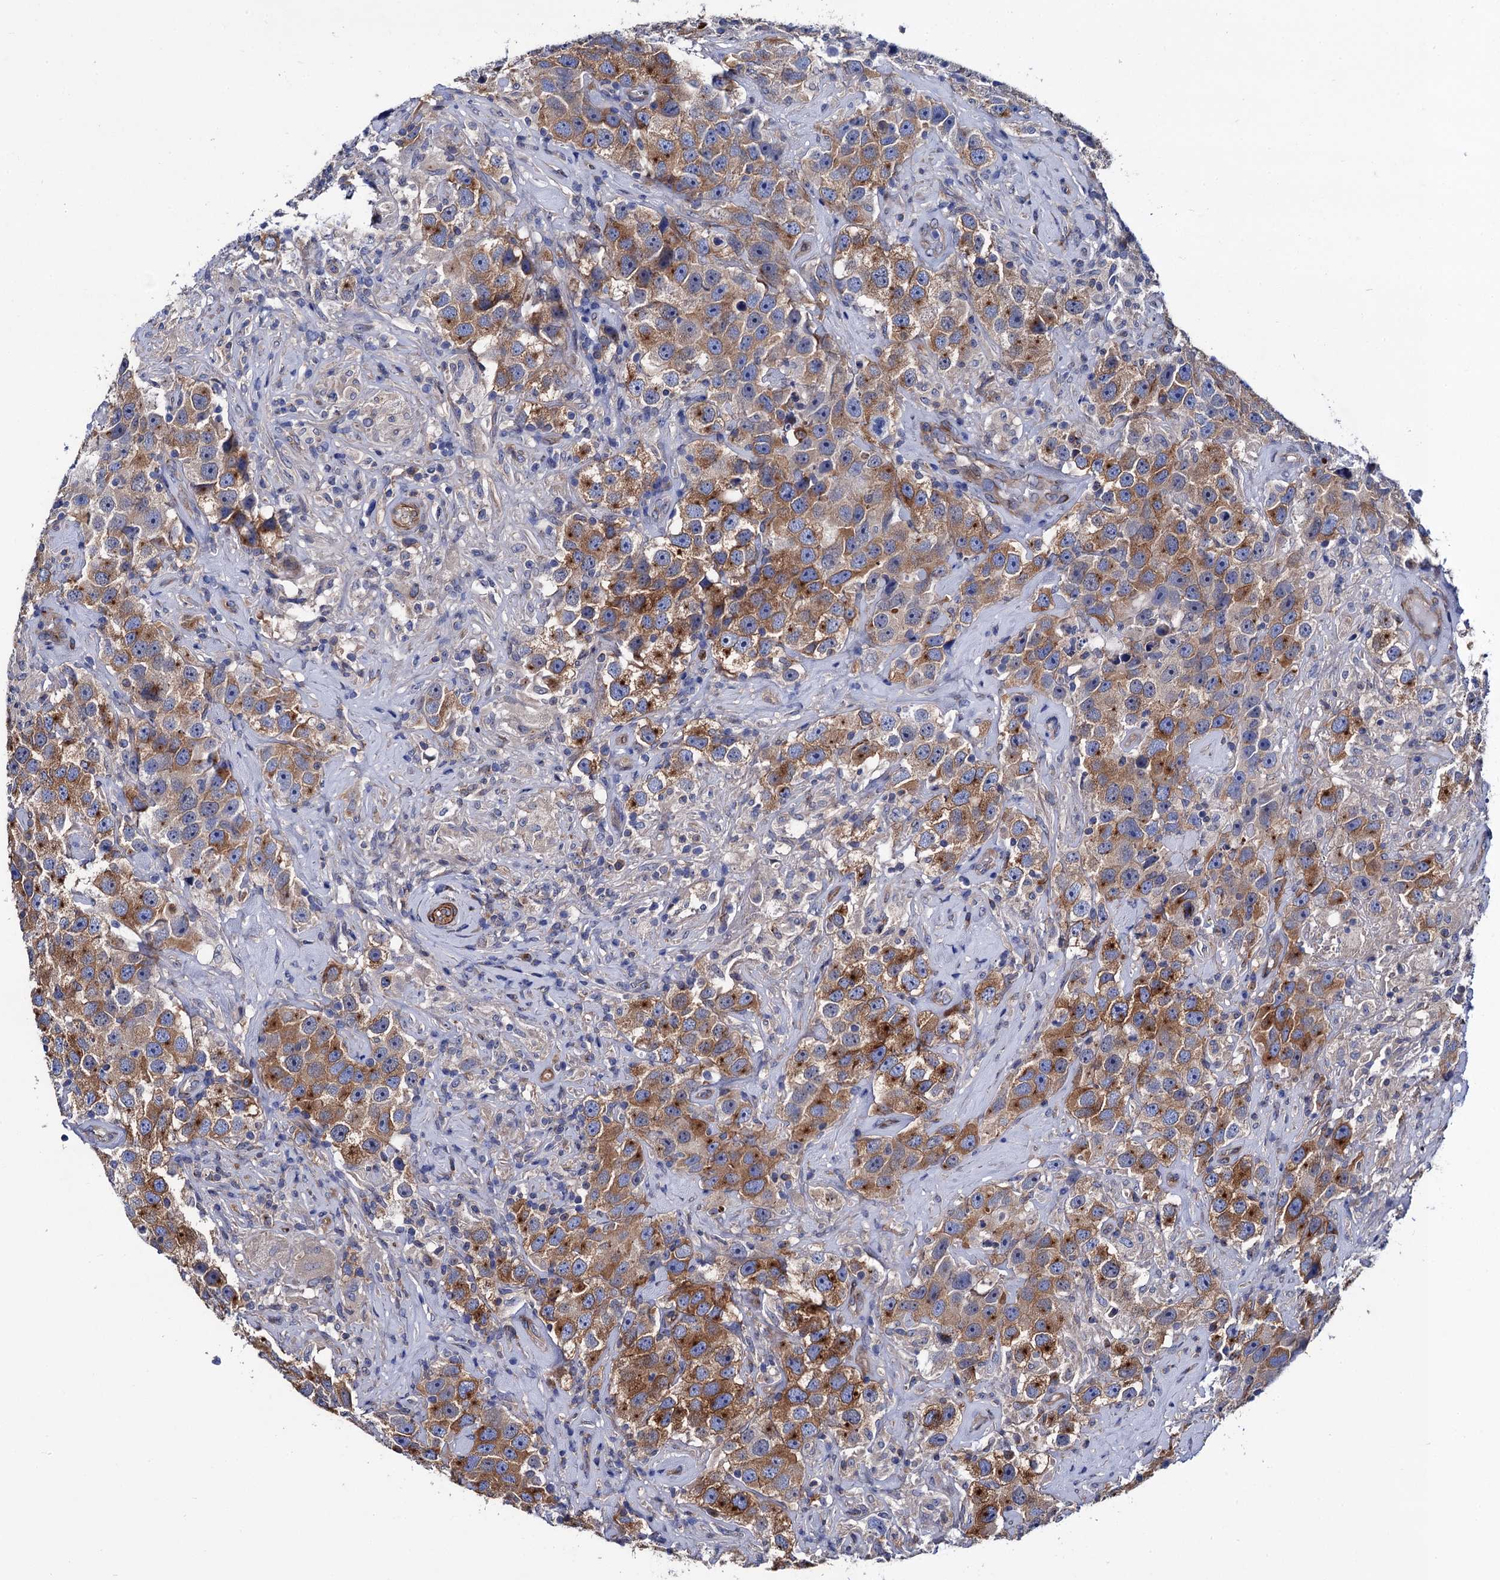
{"staining": {"intensity": "moderate", "quantity": ">75%", "location": "cytoplasmic/membranous"}, "tissue": "testis cancer", "cell_type": "Tumor cells", "image_type": "cancer", "snomed": [{"axis": "morphology", "description": "Seminoma, NOS"}, {"axis": "topography", "description": "Testis"}], "caption": "Moderate cytoplasmic/membranous staining is identified in about >75% of tumor cells in testis cancer.", "gene": "ZDHHC18", "patient": {"sex": "male", "age": 49}}